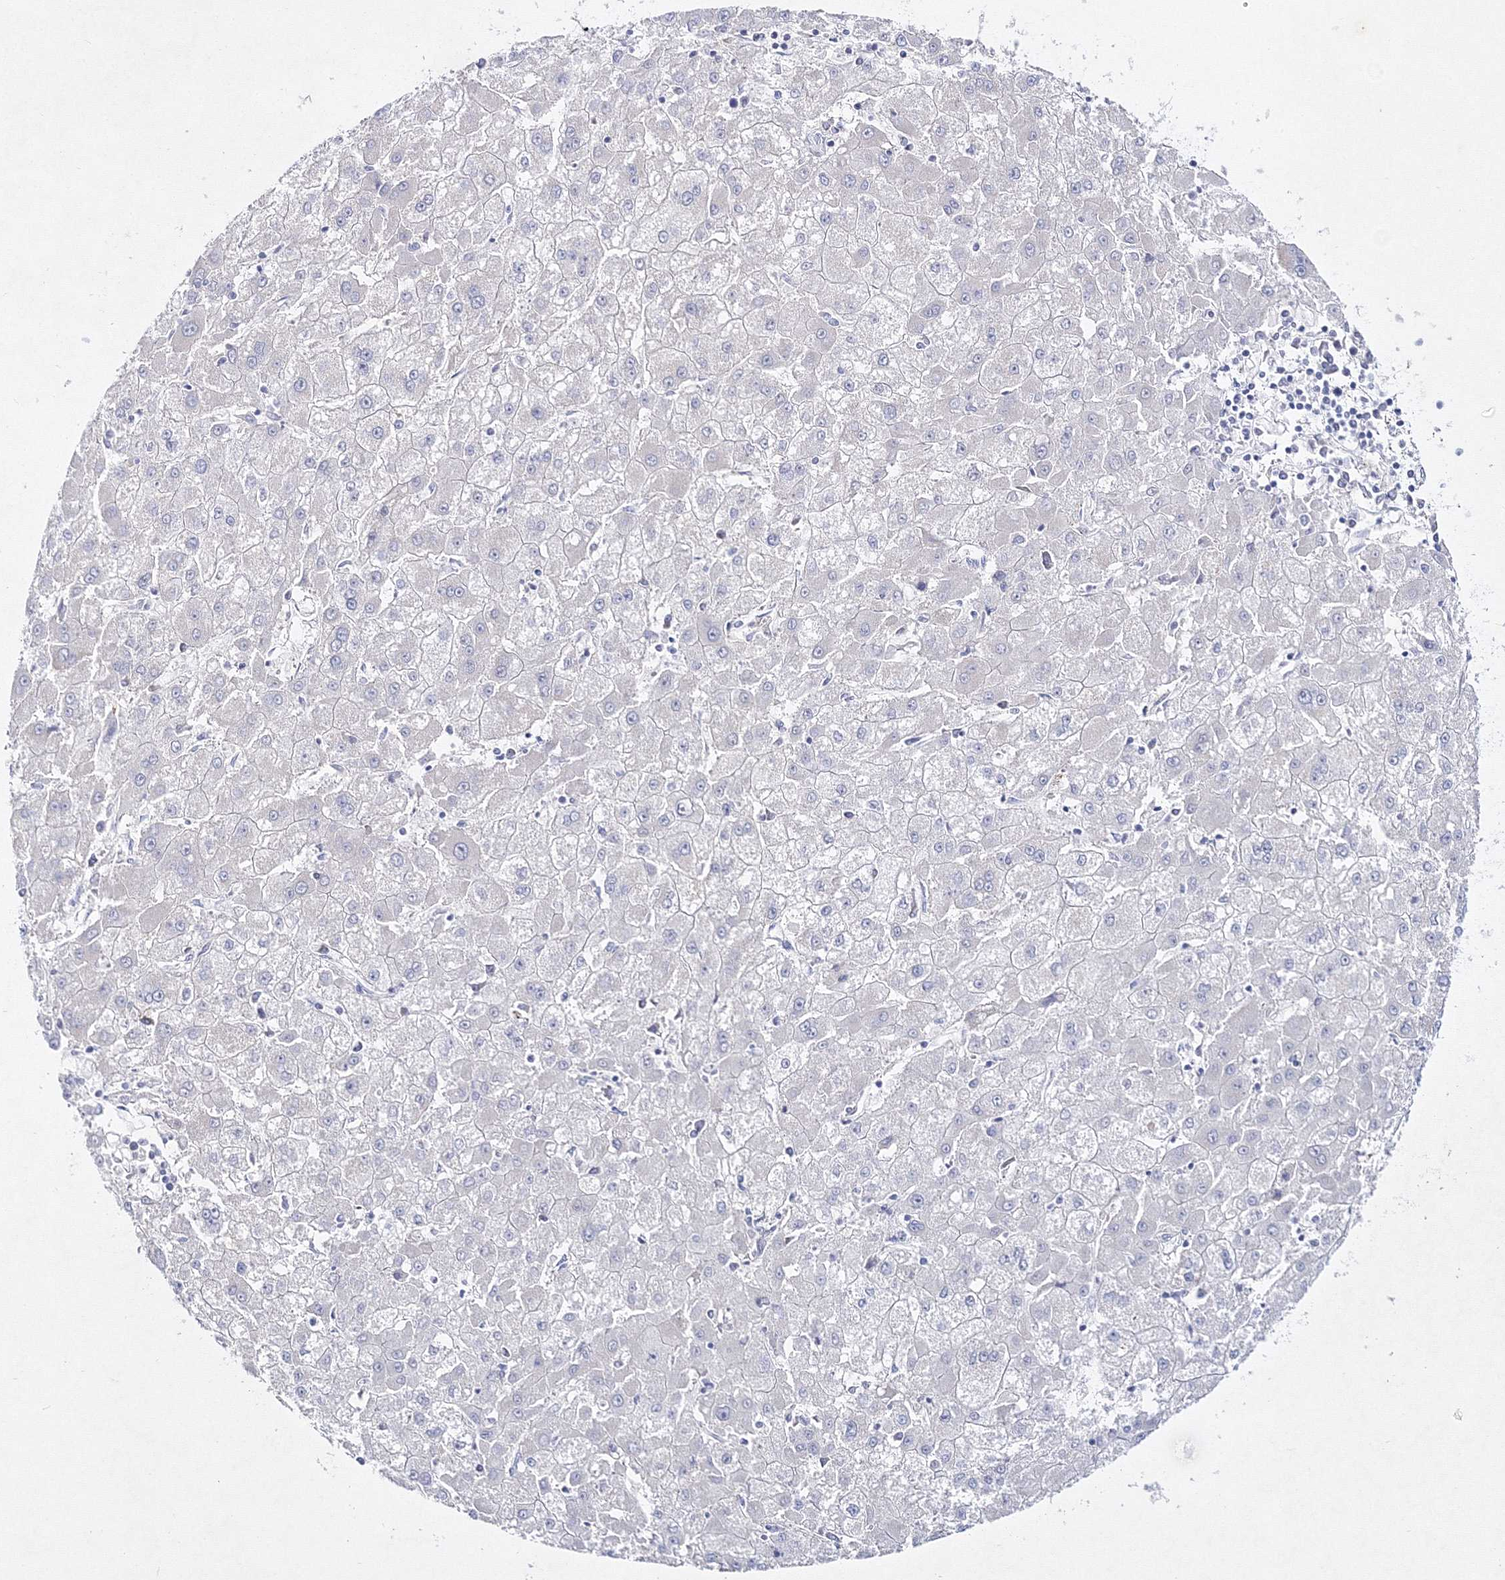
{"staining": {"intensity": "negative", "quantity": "none", "location": "none"}, "tissue": "liver cancer", "cell_type": "Tumor cells", "image_type": "cancer", "snomed": [{"axis": "morphology", "description": "Carcinoma, Hepatocellular, NOS"}, {"axis": "topography", "description": "Liver"}], "caption": "This is an immunohistochemistry photomicrograph of human liver cancer. There is no staining in tumor cells.", "gene": "NEU4", "patient": {"sex": "male", "age": 72}}